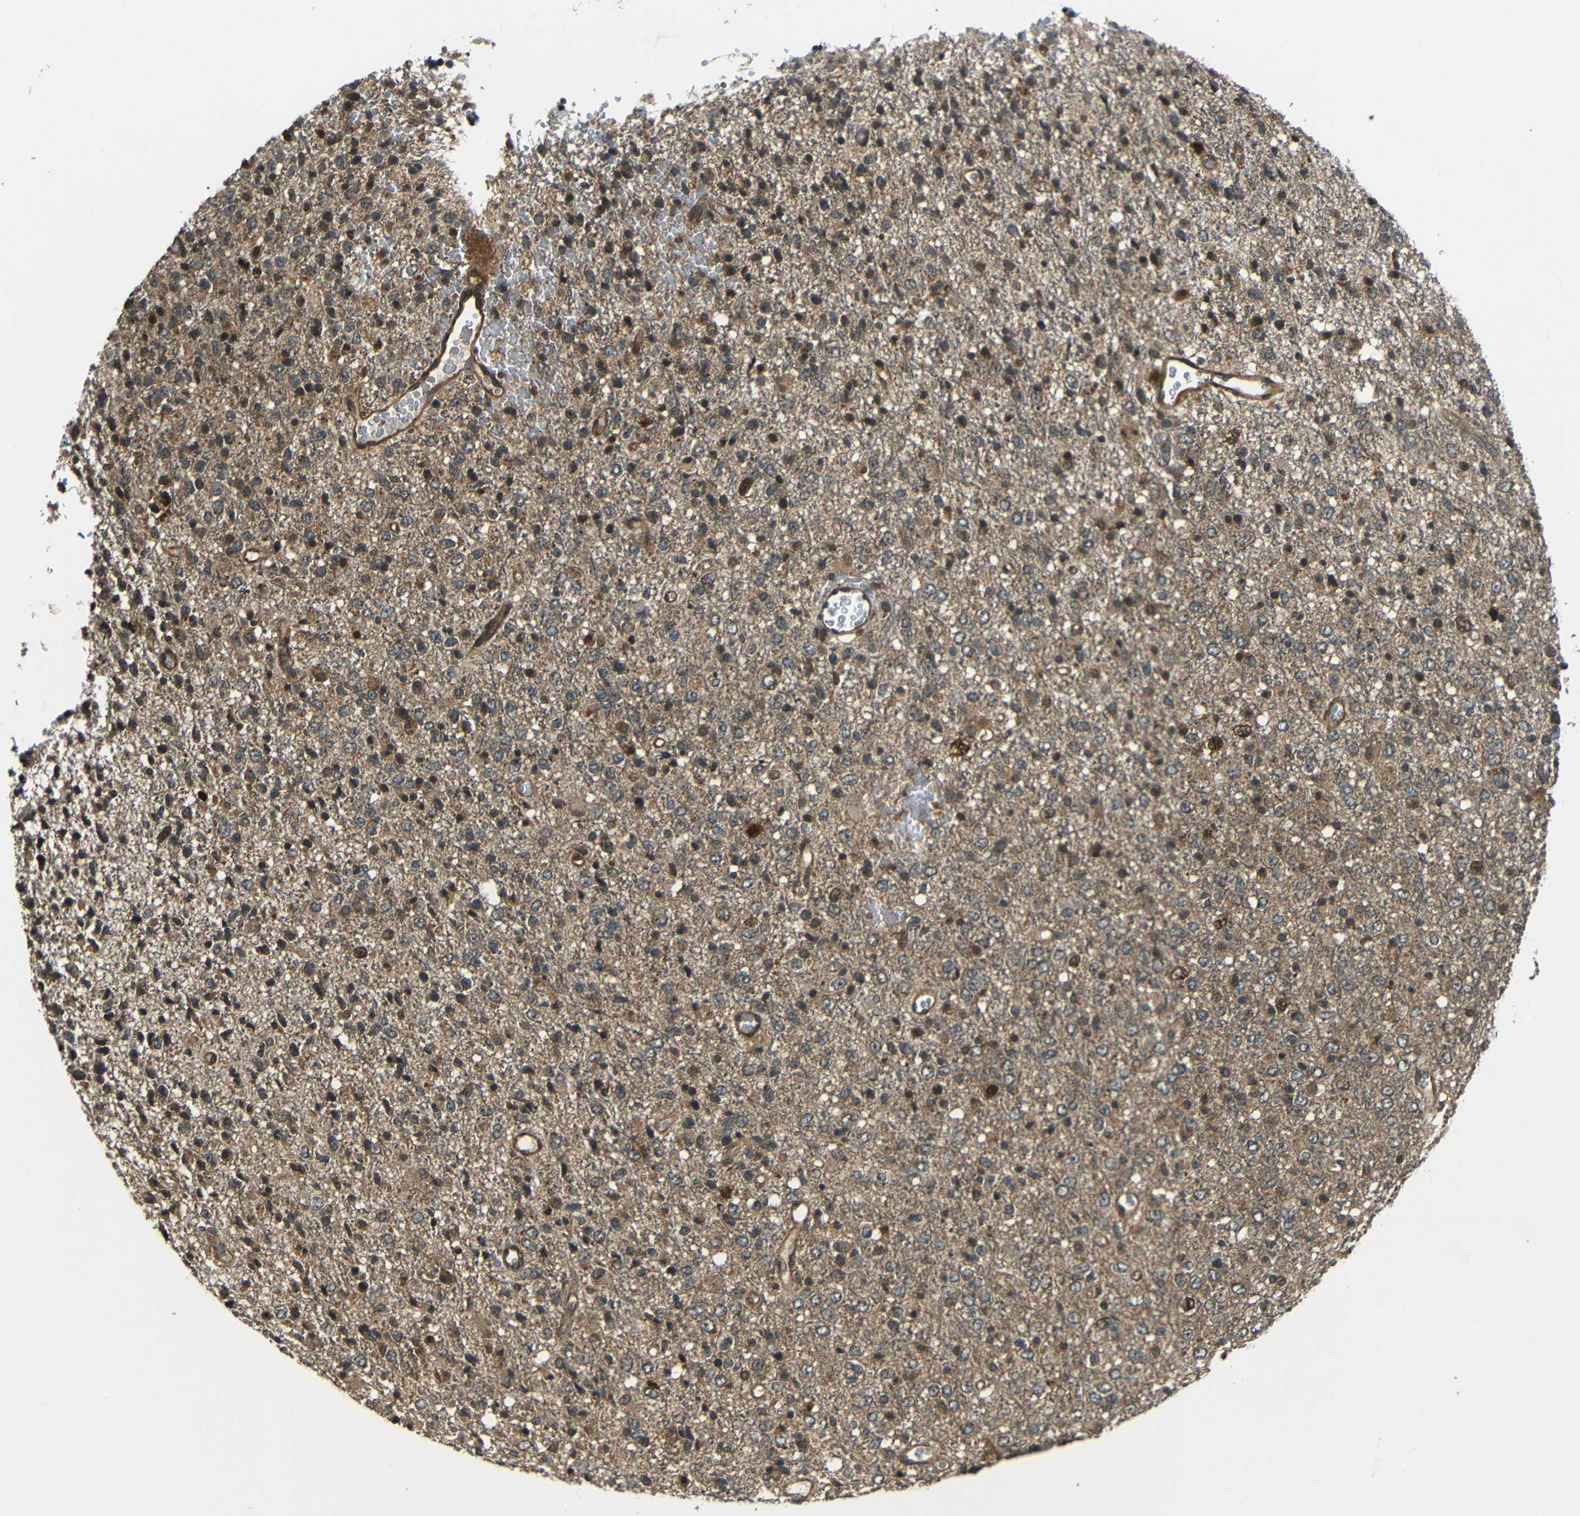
{"staining": {"intensity": "moderate", "quantity": ">75%", "location": "cytoplasmic/membranous"}, "tissue": "glioma", "cell_type": "Tumor cells", "image_type": "cancer", "snomed": [{"axis": "morphology", "description": "Glioma, malignant, High grade"}, {"axis": "topography", "description": "pancreas cauda"}], "caption": "Protein staining by immunohistochemistry shows moderate cytoplasmic/membranous positivity in about >75% of tumor cells in glioma.", "gene": "PLK2", "patient": {"sex": "male", "age": 60}}